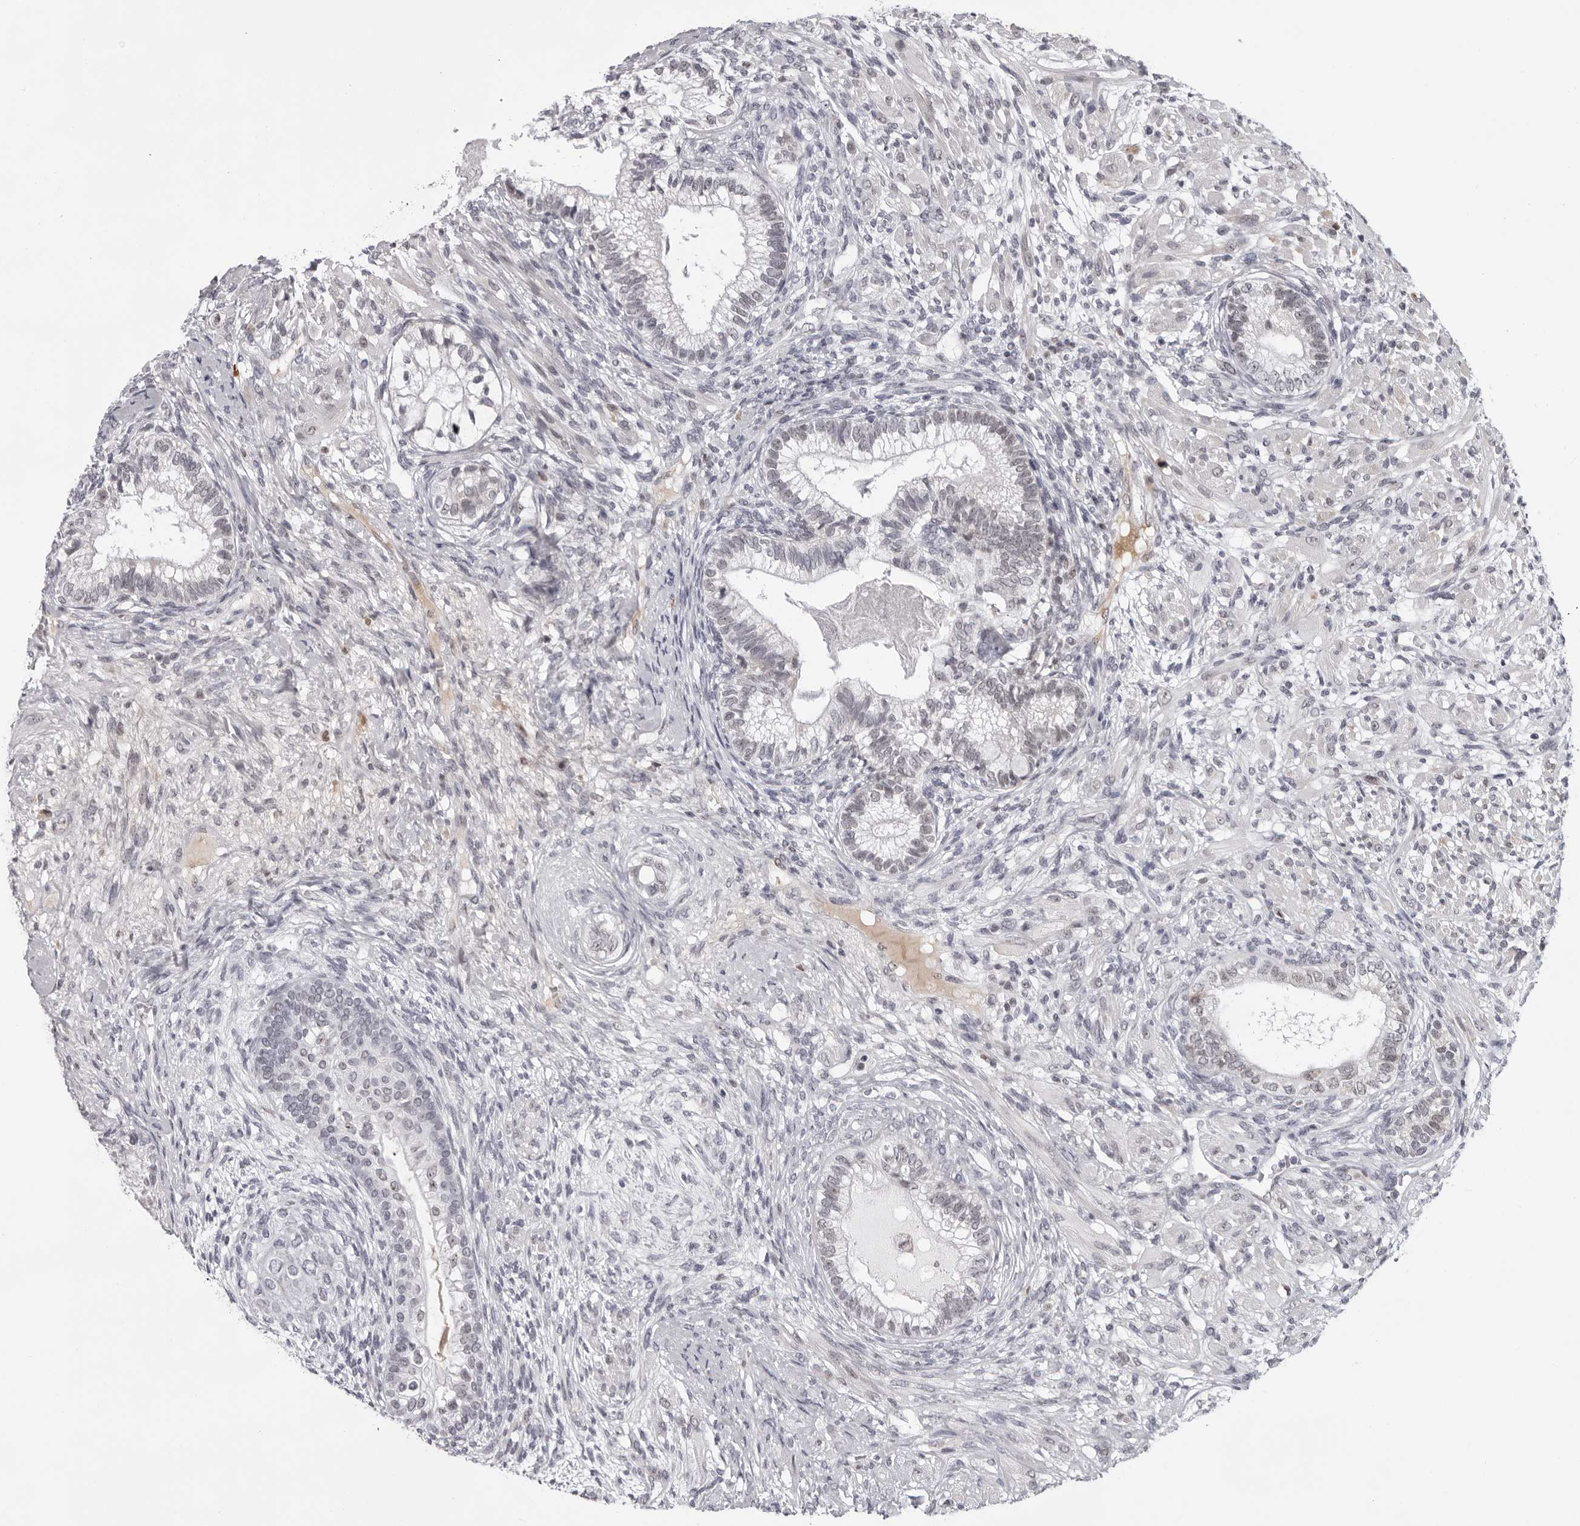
{"staining": {"intensity": "weak", "quantity": "<25%", "location": "nuclear"}, "tissue": "testis cancer", "cell_type": "Tumor cells", "image_type": "cancer", "snomed": [{"axis": "morphology", "description": "Seminoma, NOS"}, {"axis": "morphology", "description": "Carcinoma, Embryonal, NOS"}, {"axis": "topography", "description": "Testis"}], "caption": "High power microscopy image of an immunohistochemistry histopathology image of testis seminoma, revealing no significant staining in tumor cells.", "gene": "EXOSC10", "patient": {"sex": "male", "age": 28}}